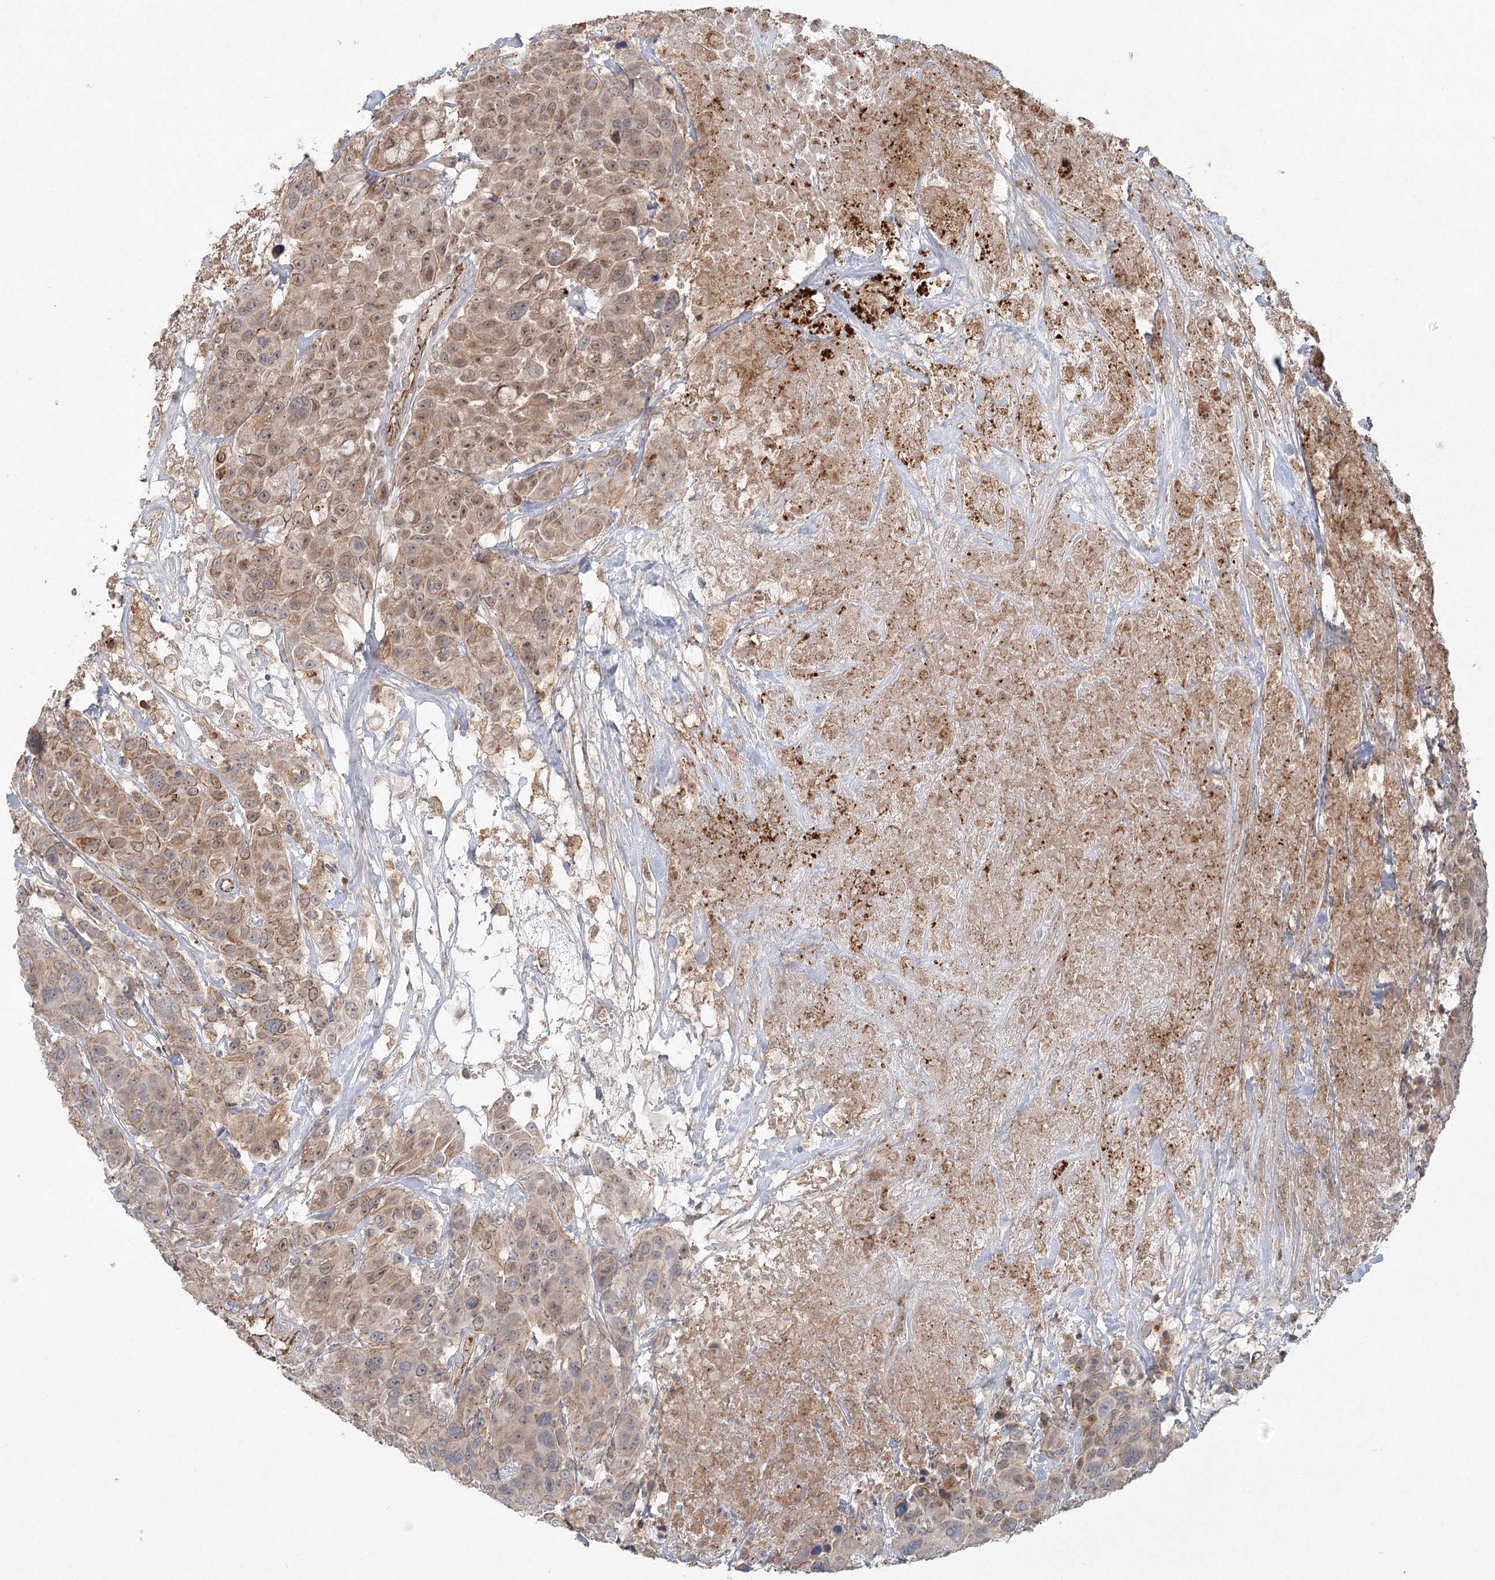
{"staining": {"intensity": "weak", "quantity": ">75%", "location": "cytoplasmic/membranous,nuclear"}, "tissue": "breast cancer", "cell_type": "Tumor cells", "image_type": "cancer", "snomed": [{"axis": "morphology", "description": "Duct carcinoma"}, {"axis": "topography", "description": "Breast"}], "caption": "A micrograph of human invasive ductal carcinoma (breast) stained for a protein exhibits weak cytoplasmic/membranous and nuclear brown staining in tumor cells.", "gene": "KBTBD4", "patient": {"sex": "female", "age": 37}}